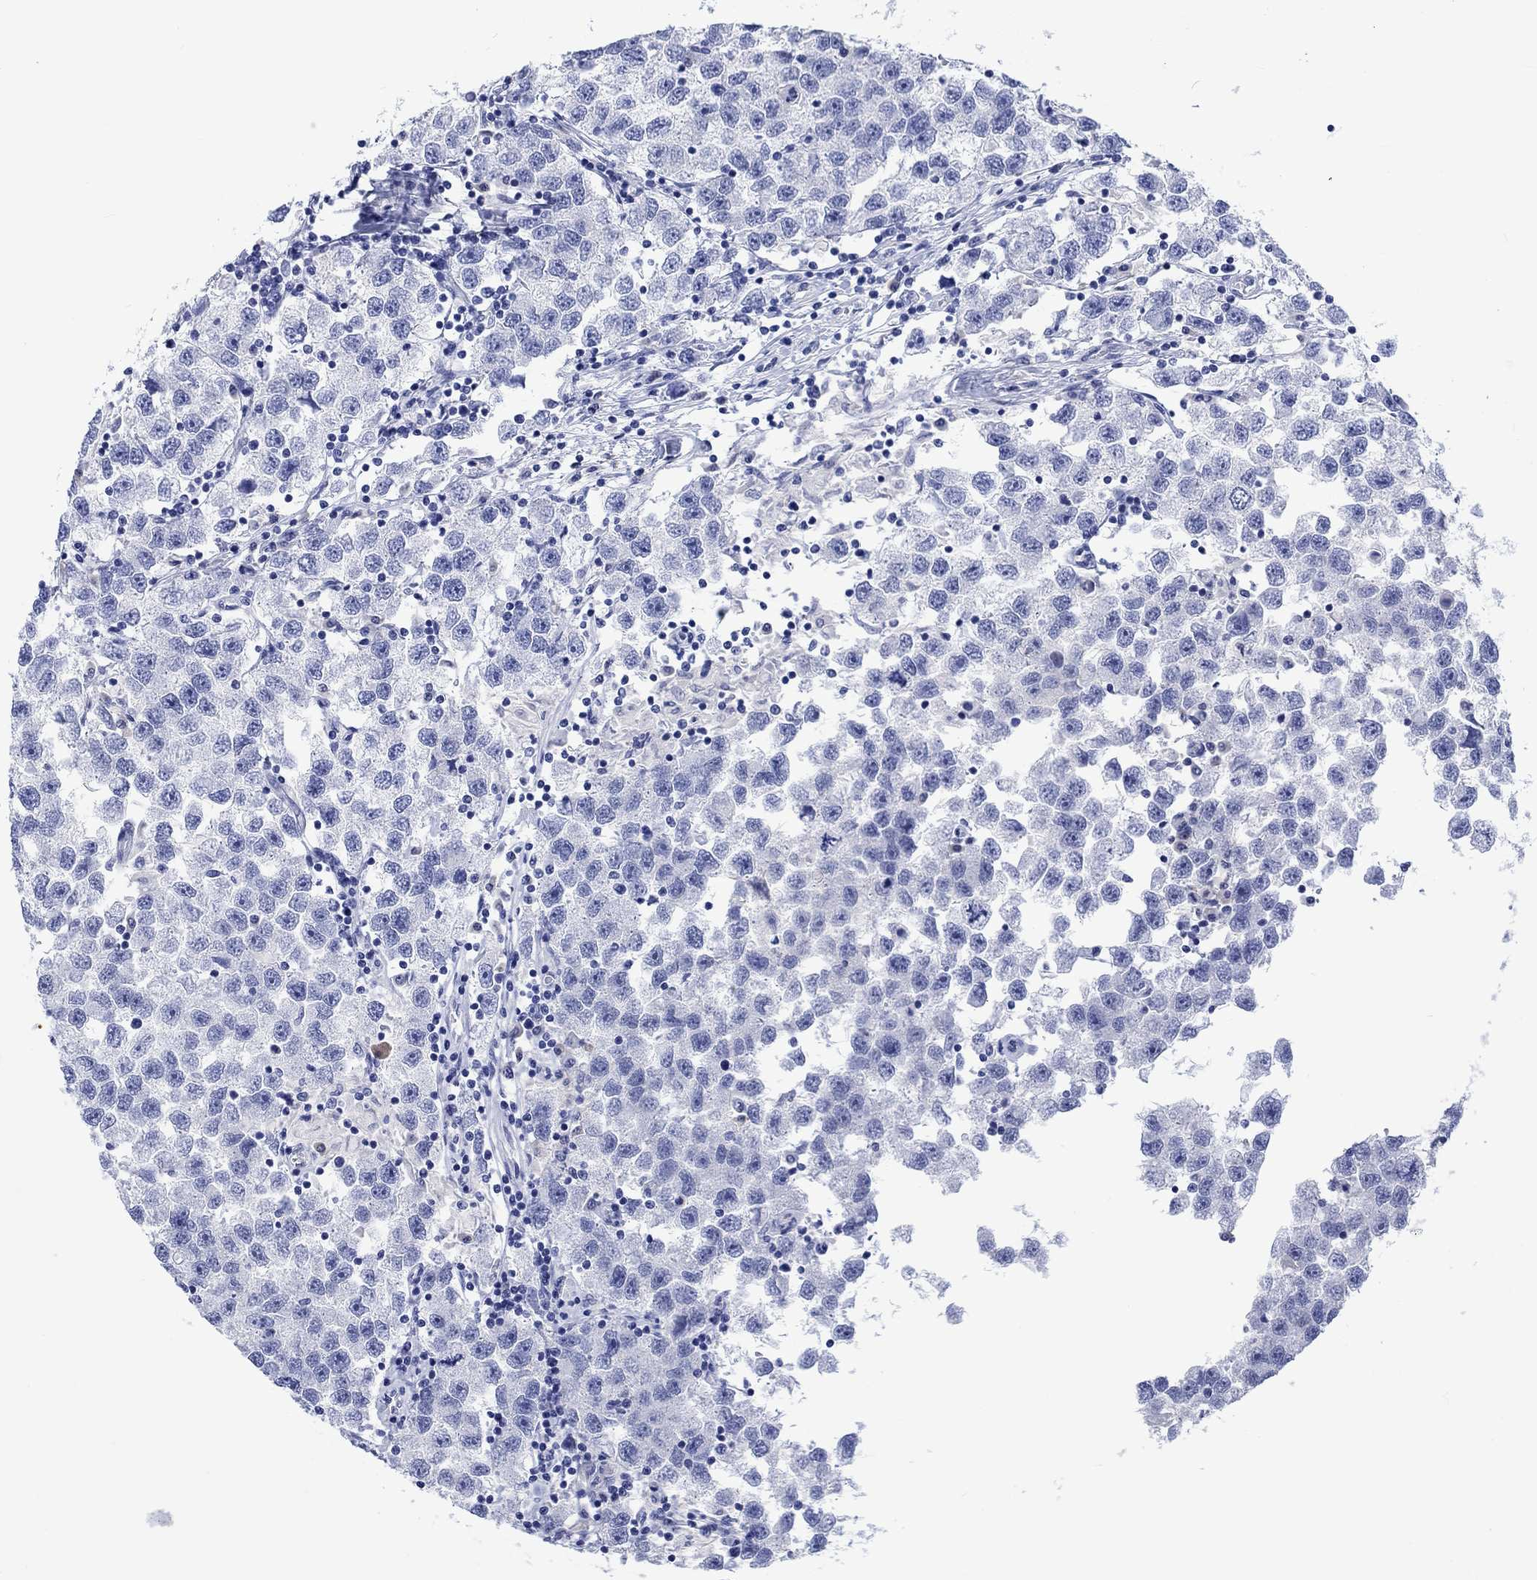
{"staining": {"intensity": "negative", "quantity": "none", "location": "none"}, "tissue": "testis cancer", "cell_type": "Tumor cells", "image_type": "cancer", "snomed": [{"axis": "morphology", "description": "Seminoma, NOS"}, {"axis": "topography", "description": "Testis"}], "caption": "Testis seminoma was stained to show a protein in brown. There is no significant expression in tumor cells.", "gene": "CACNG3", "patient": {"sex": "male", "age": 26}}